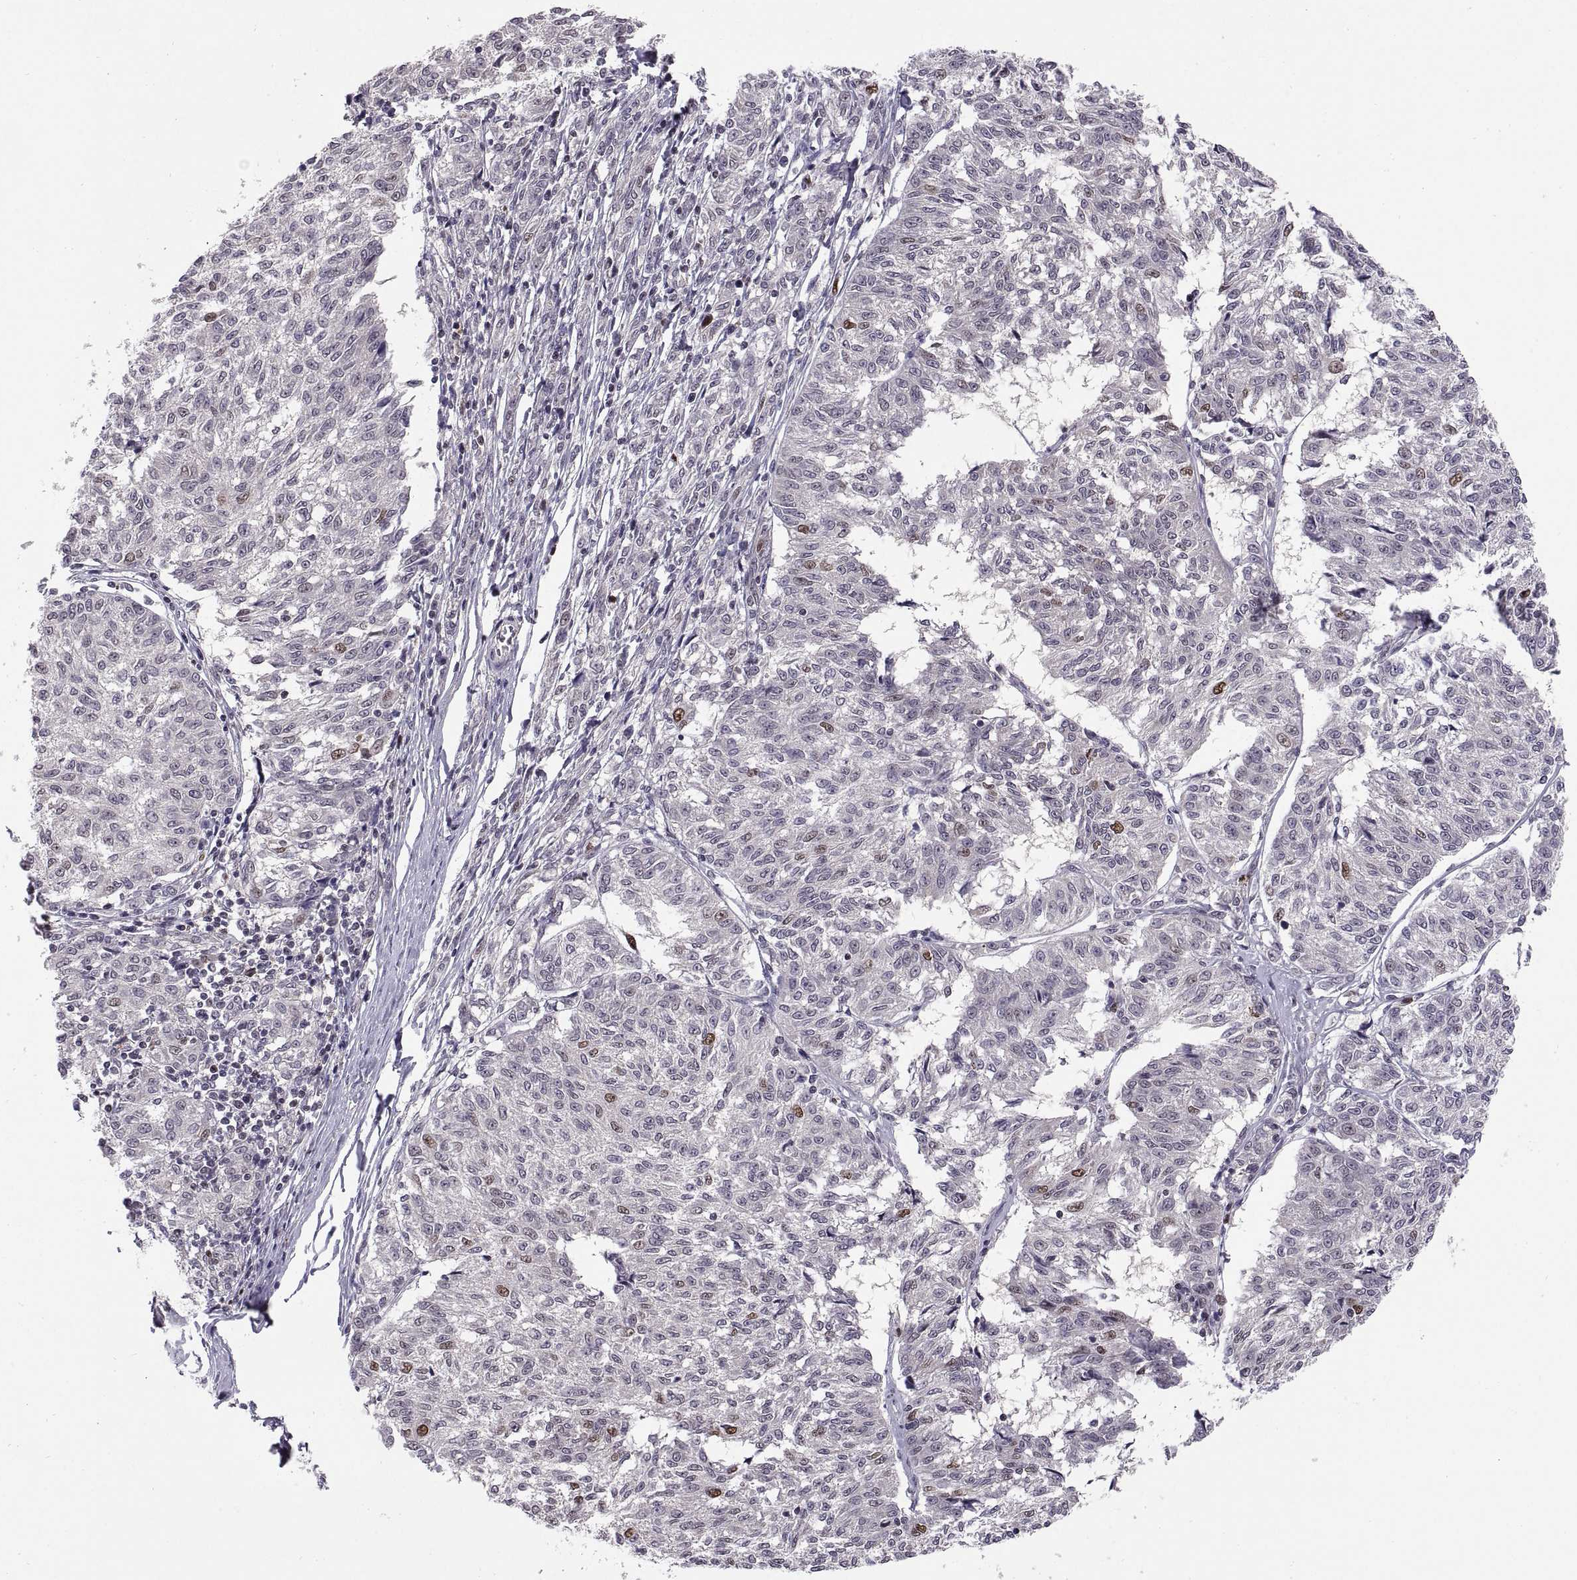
{"staining": {"intensity": "moderate", "quantity": "<25%", "location": "nuclear"}, "tissue": "melanoma", "cell_type": "Tumor cells", "image_type": "cancer", "snomed": [{"axis": "morphology", "description": "Malignant melanoma, NOS"}, {"axis": "topography", "description": "Skin"}], "caption": "Protein staining demonstrates moderate nuclear positivity in approximately <25% of tumor cells in malignant melanoma.", "gene": "CHFR", "patient": {"sex": "female", "age": 72}}